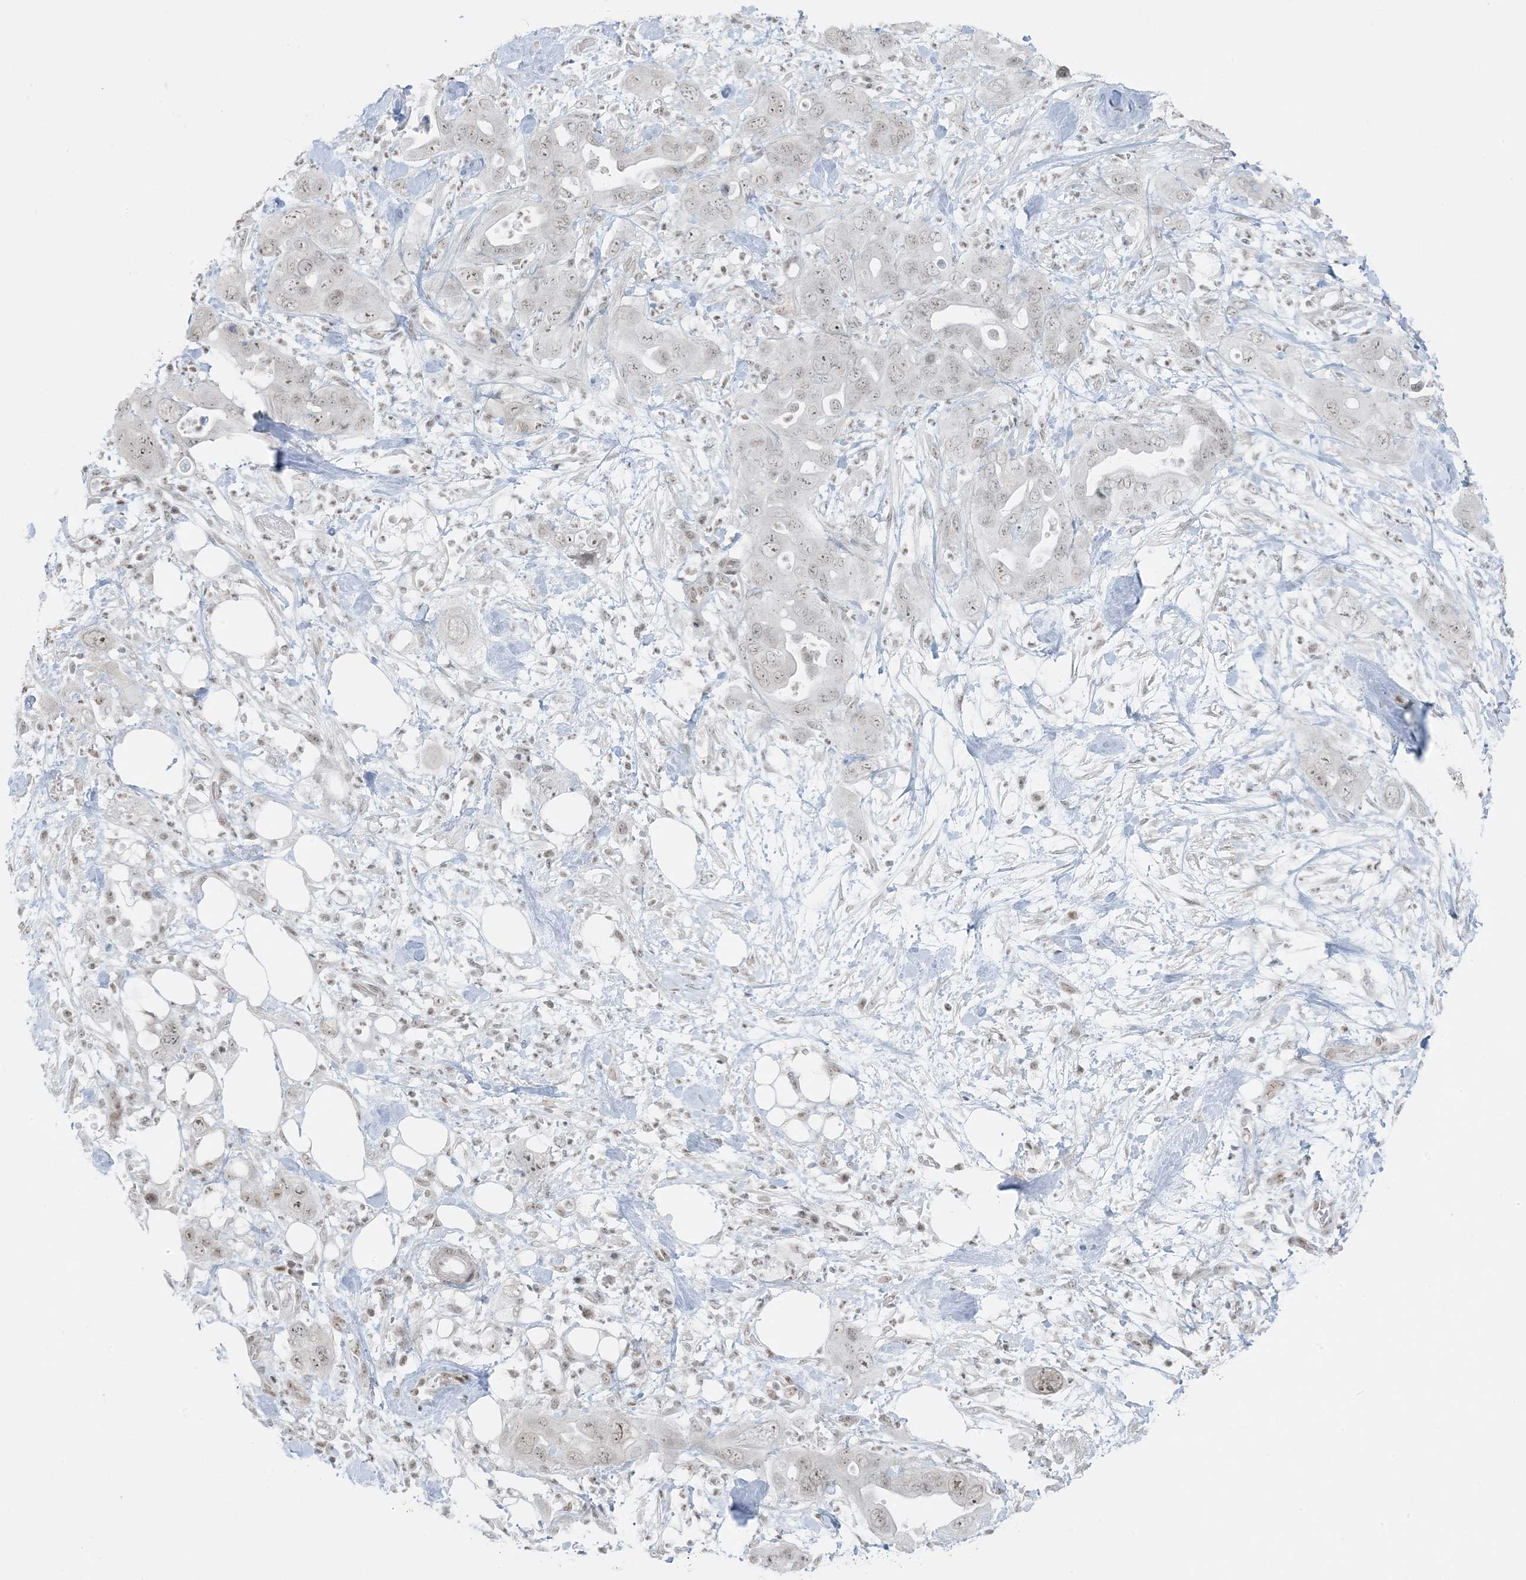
{"staining": {"intensity": "weak", "quantity": "25%-75%", "location": "nuclear"}, "tissue": "pancreatic cancer", "cell_type": "Tumor cells", "image_type": "cancer", "snomed": [{"axis": "morphology", "description": "Adenocarcinoma, NOS"}, {"axis": "topography", "description": "Pancreas"}], "caption": "Pancreatic cancer (adenocarcinoma) stained with immunohistochemistry (IHC) displays weak nuclear positivity in about 25%-75% of tumor cells. (brown staining indicates protein expression, while blue staining denotes nuclei).", "gene": "ZNF787", "patient": {"sex": "female", "age": 71}}